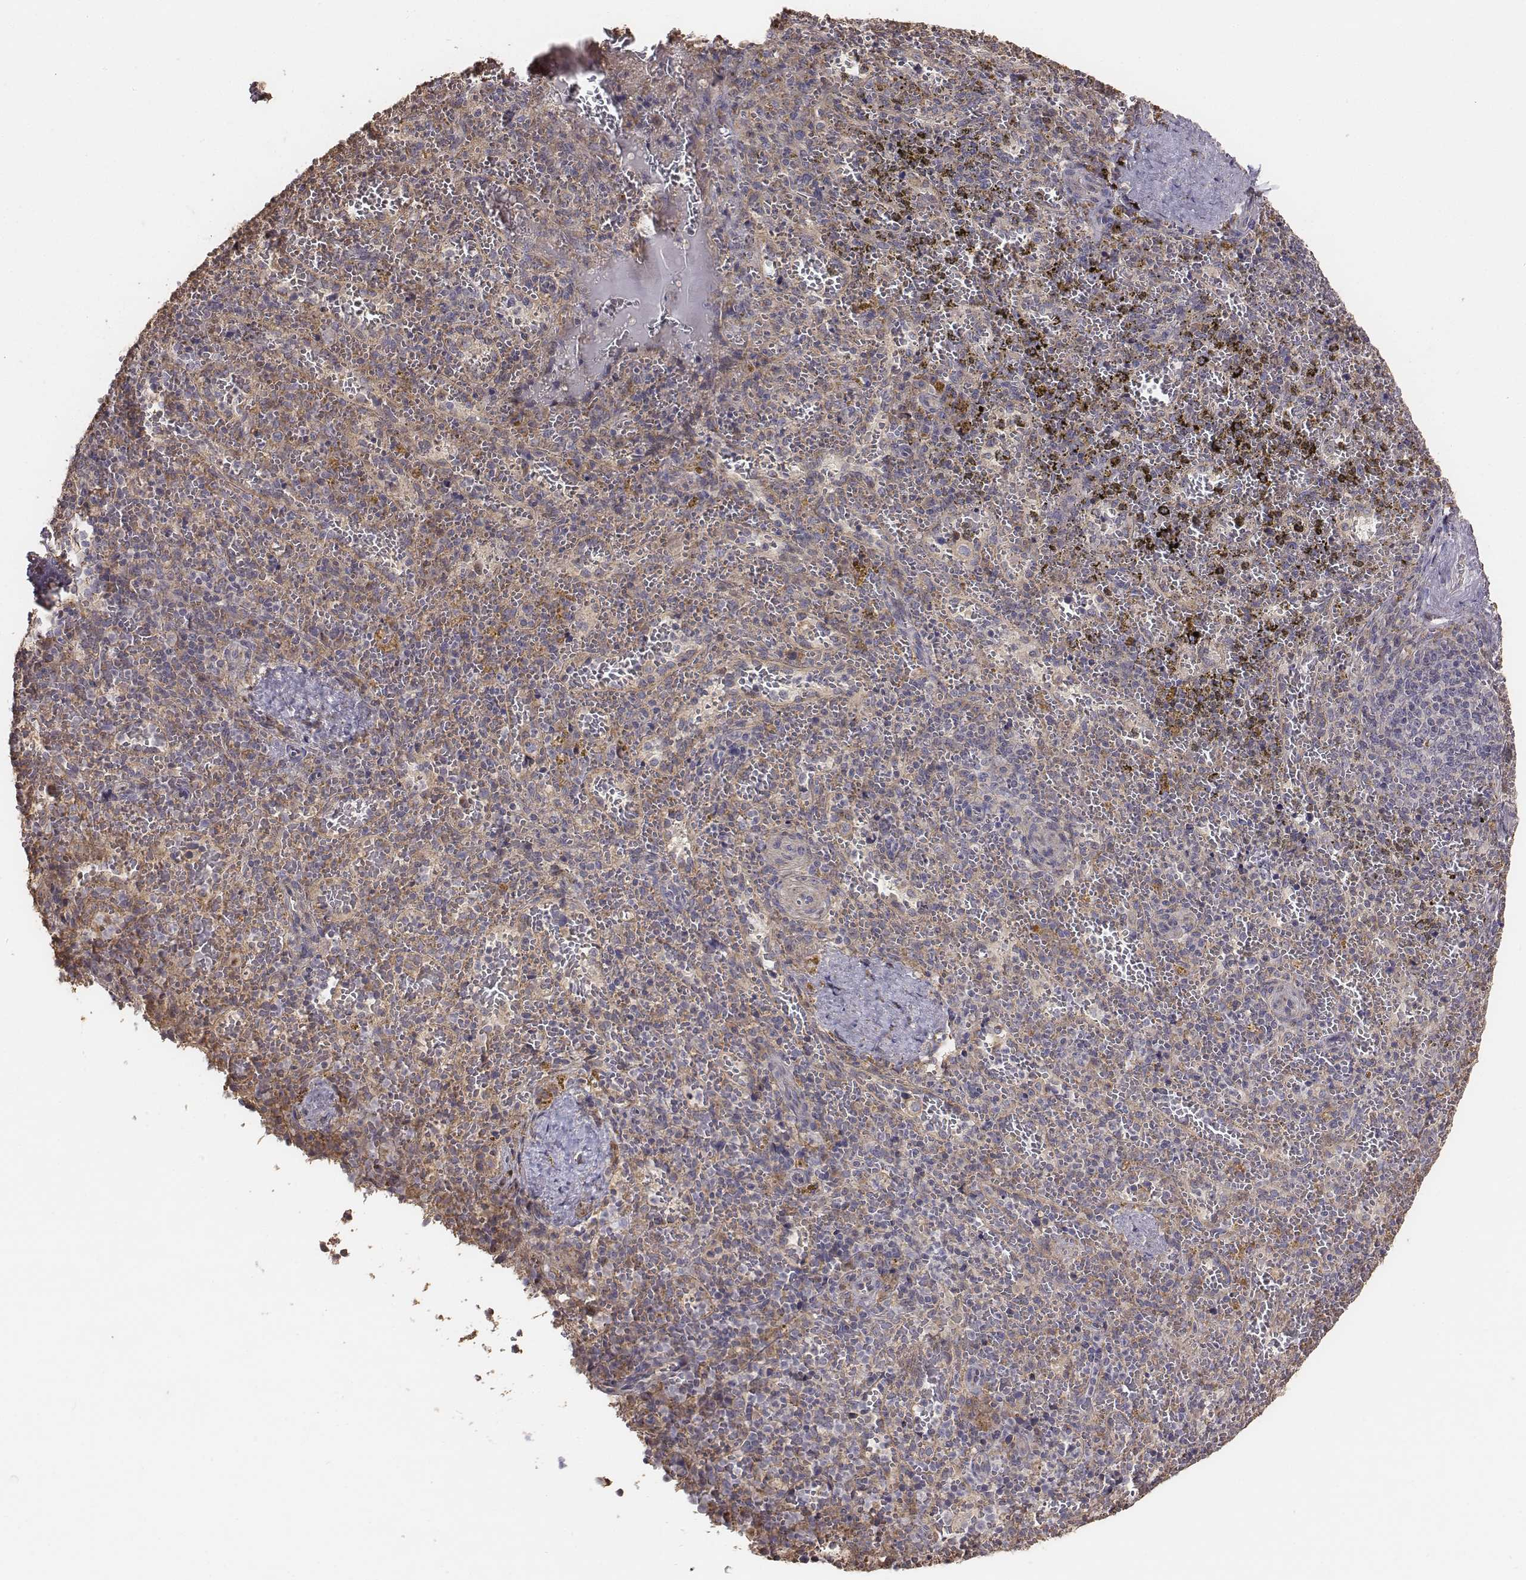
{"staining": {"intensity": "weak", "quantity": ">75%", "location": "cytoplasmic/membranous"}, "tissue": "spleen", "cell_type": "Cells in red pulp", "image_type": "normal", "snomed": [{"axis": "morphology", "description": "Normal tissue, NOS"}, {"axis": "topography", "description": "Spleen"}], "caption": "Immunohistochemistry (DAB) staining of normal human spleen displays weak cytoplasmic/membranous protein expression in about >75% of cells in red pulp. (DAB (3,3'-diaminobenzidine) IHC, brown staining for protein, blue staining for nuclei).", "gene": "AP1B1", "patient": {"sex": "female", "age": 50}}